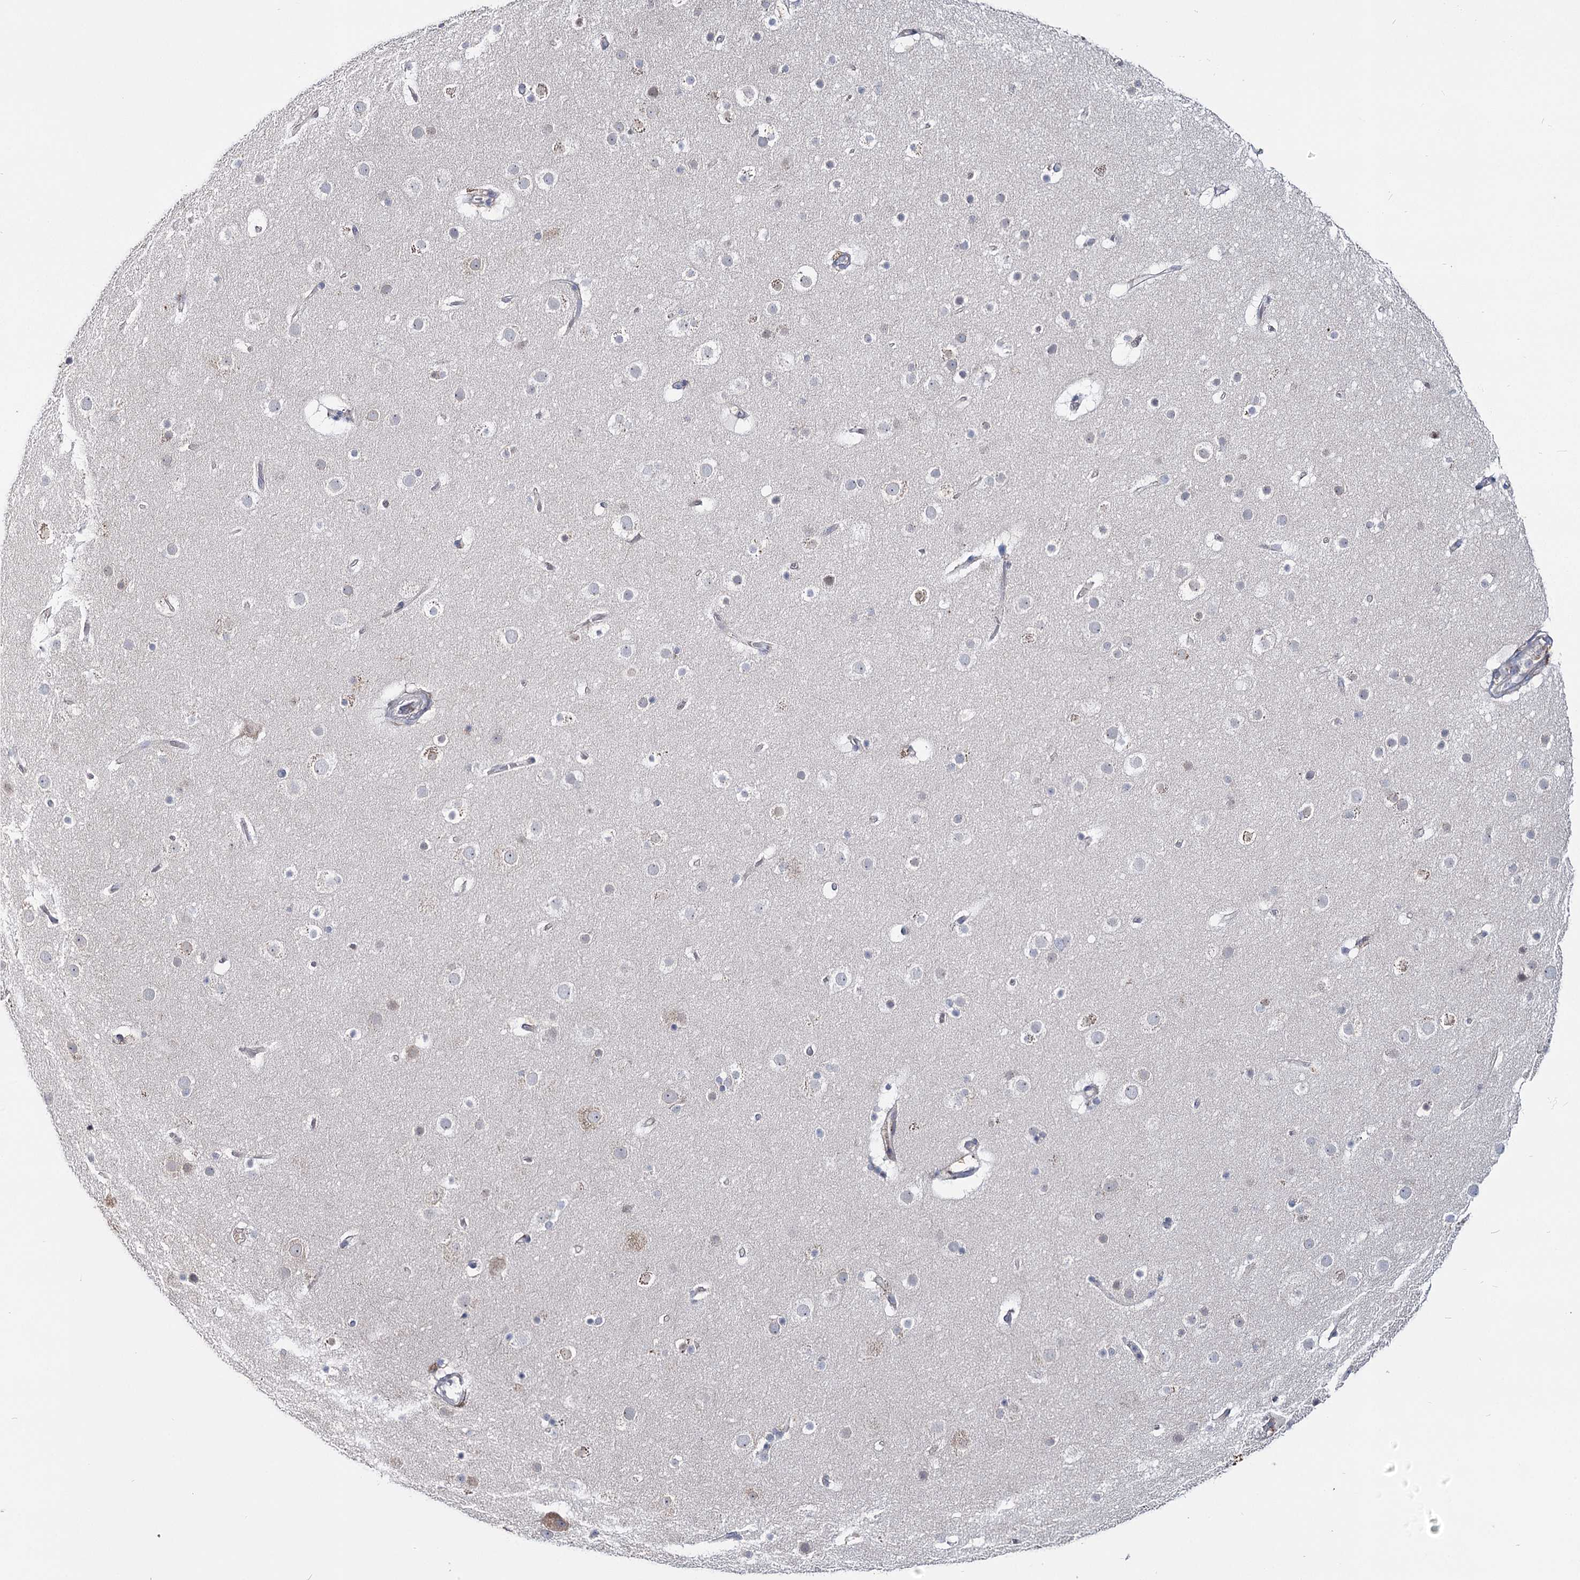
{"staining": {"intensity": "negative", "quantity": "none", "location": "none"}, "tissue": "cerebral cortex", "cell_type": "Endothelial cells", "image_type": "normal", "snomed": [{"axis": "morphology", "description": "Normal tissue, NOS"}, {"axis": "topography", "description": "Cerebral cortex"}], "caption": "This is a micrograph of immunohistochemistry staining of benign cerebral cortex, which shows no positivity in endothelial cells.", "gene": "ZCCHC9", "patient": {"sex": "male", "age": 57}}